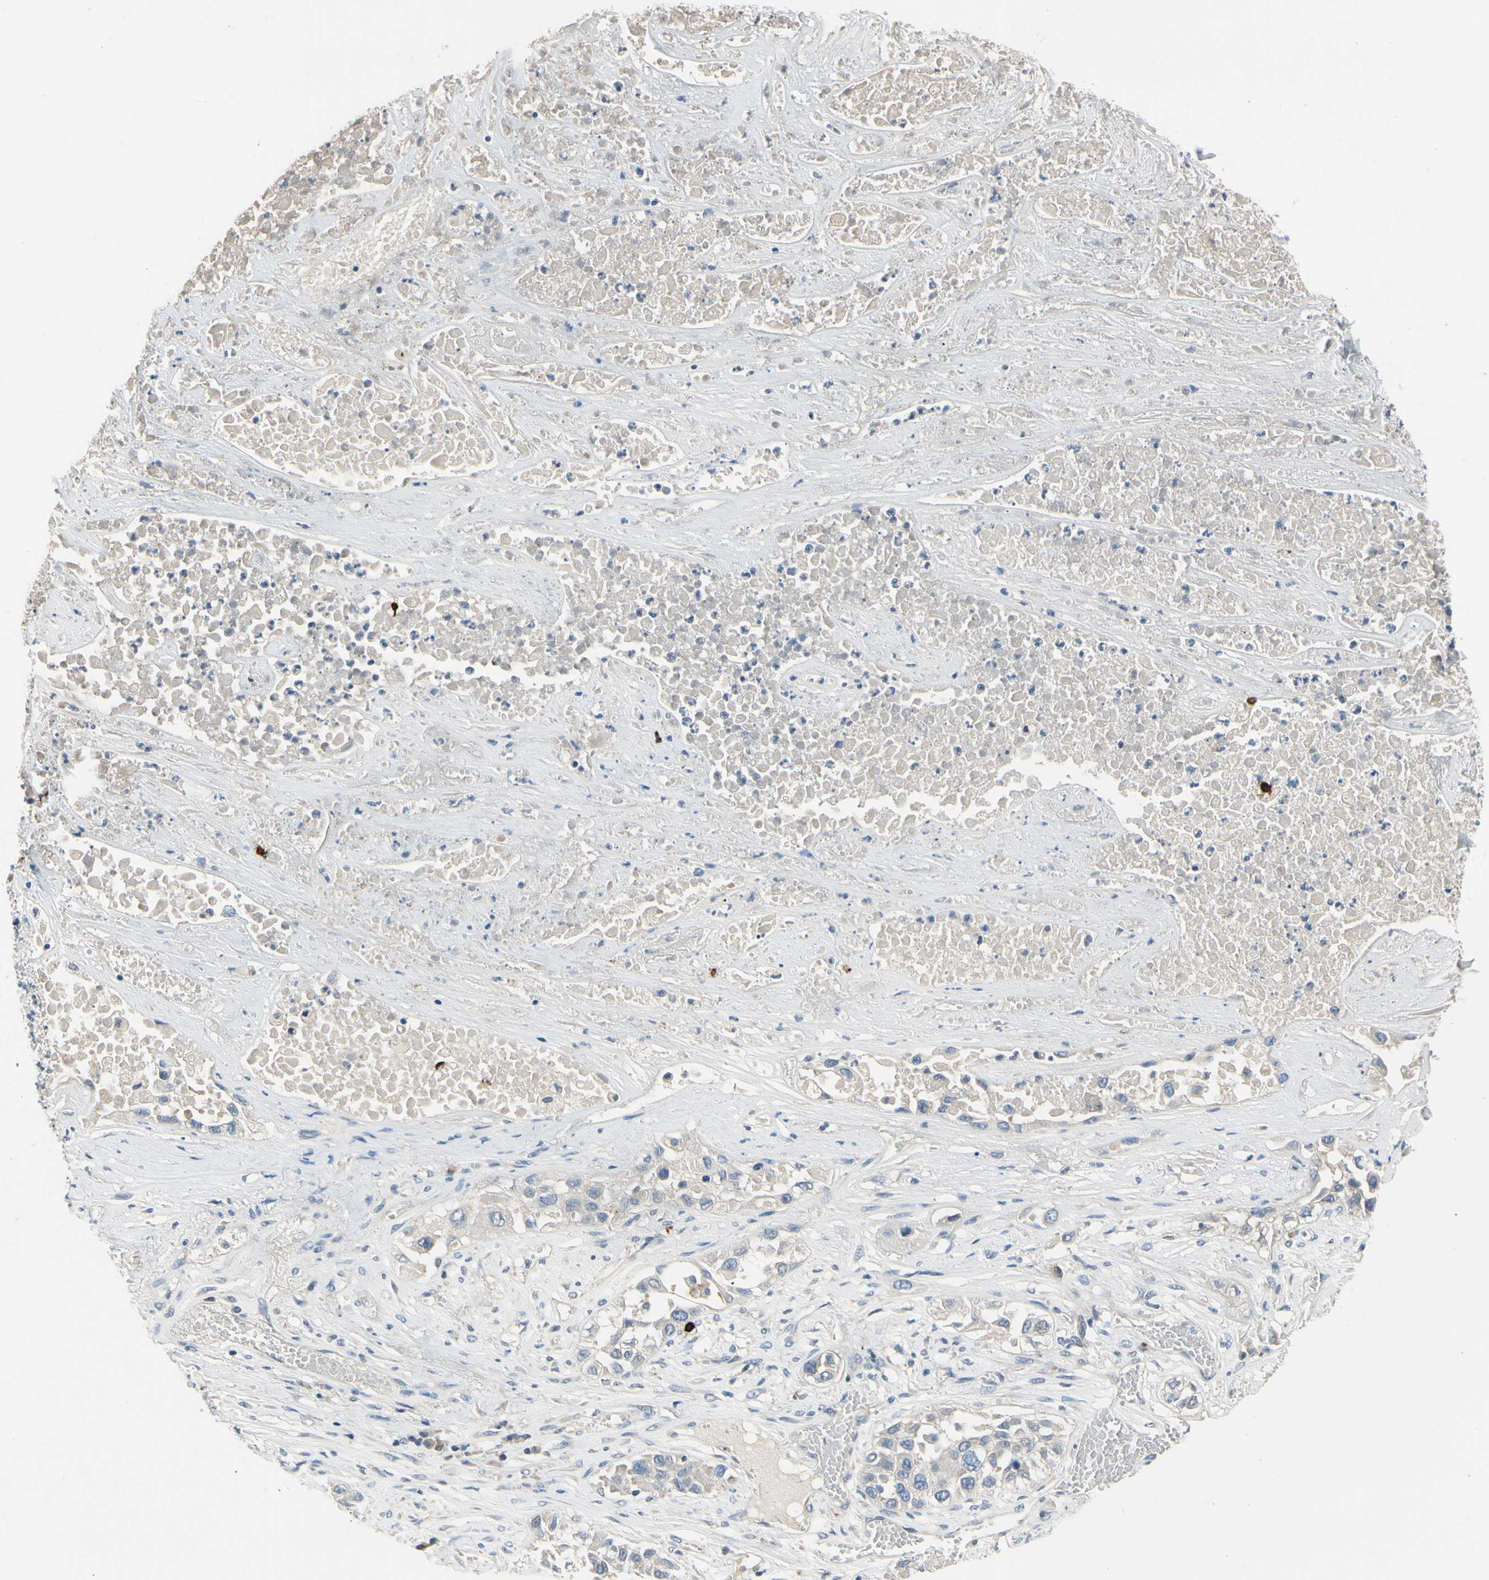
{"staining": {"intensity": "negative", "quantity": "none", "location": "none"}, "tissue": "lung cancer", "cell_type": "Tumor cells", "image_type": "cancer", "snomed": [{"axis": "morphology", "description": "Squamous cell carcinoma, NOS"}, {"axis": "topography", "description": "Lung"}], "caption": "High magnification brightfield microscopy of lung squamous cell carcinoma stained with DAB (brown) and counterstained with hematoxylin (blue): tumor cells show no significant positivity. Nuclei are stained in blue.", "gene": "CPA3", "patient": {"sex": "male", "age": 71}}